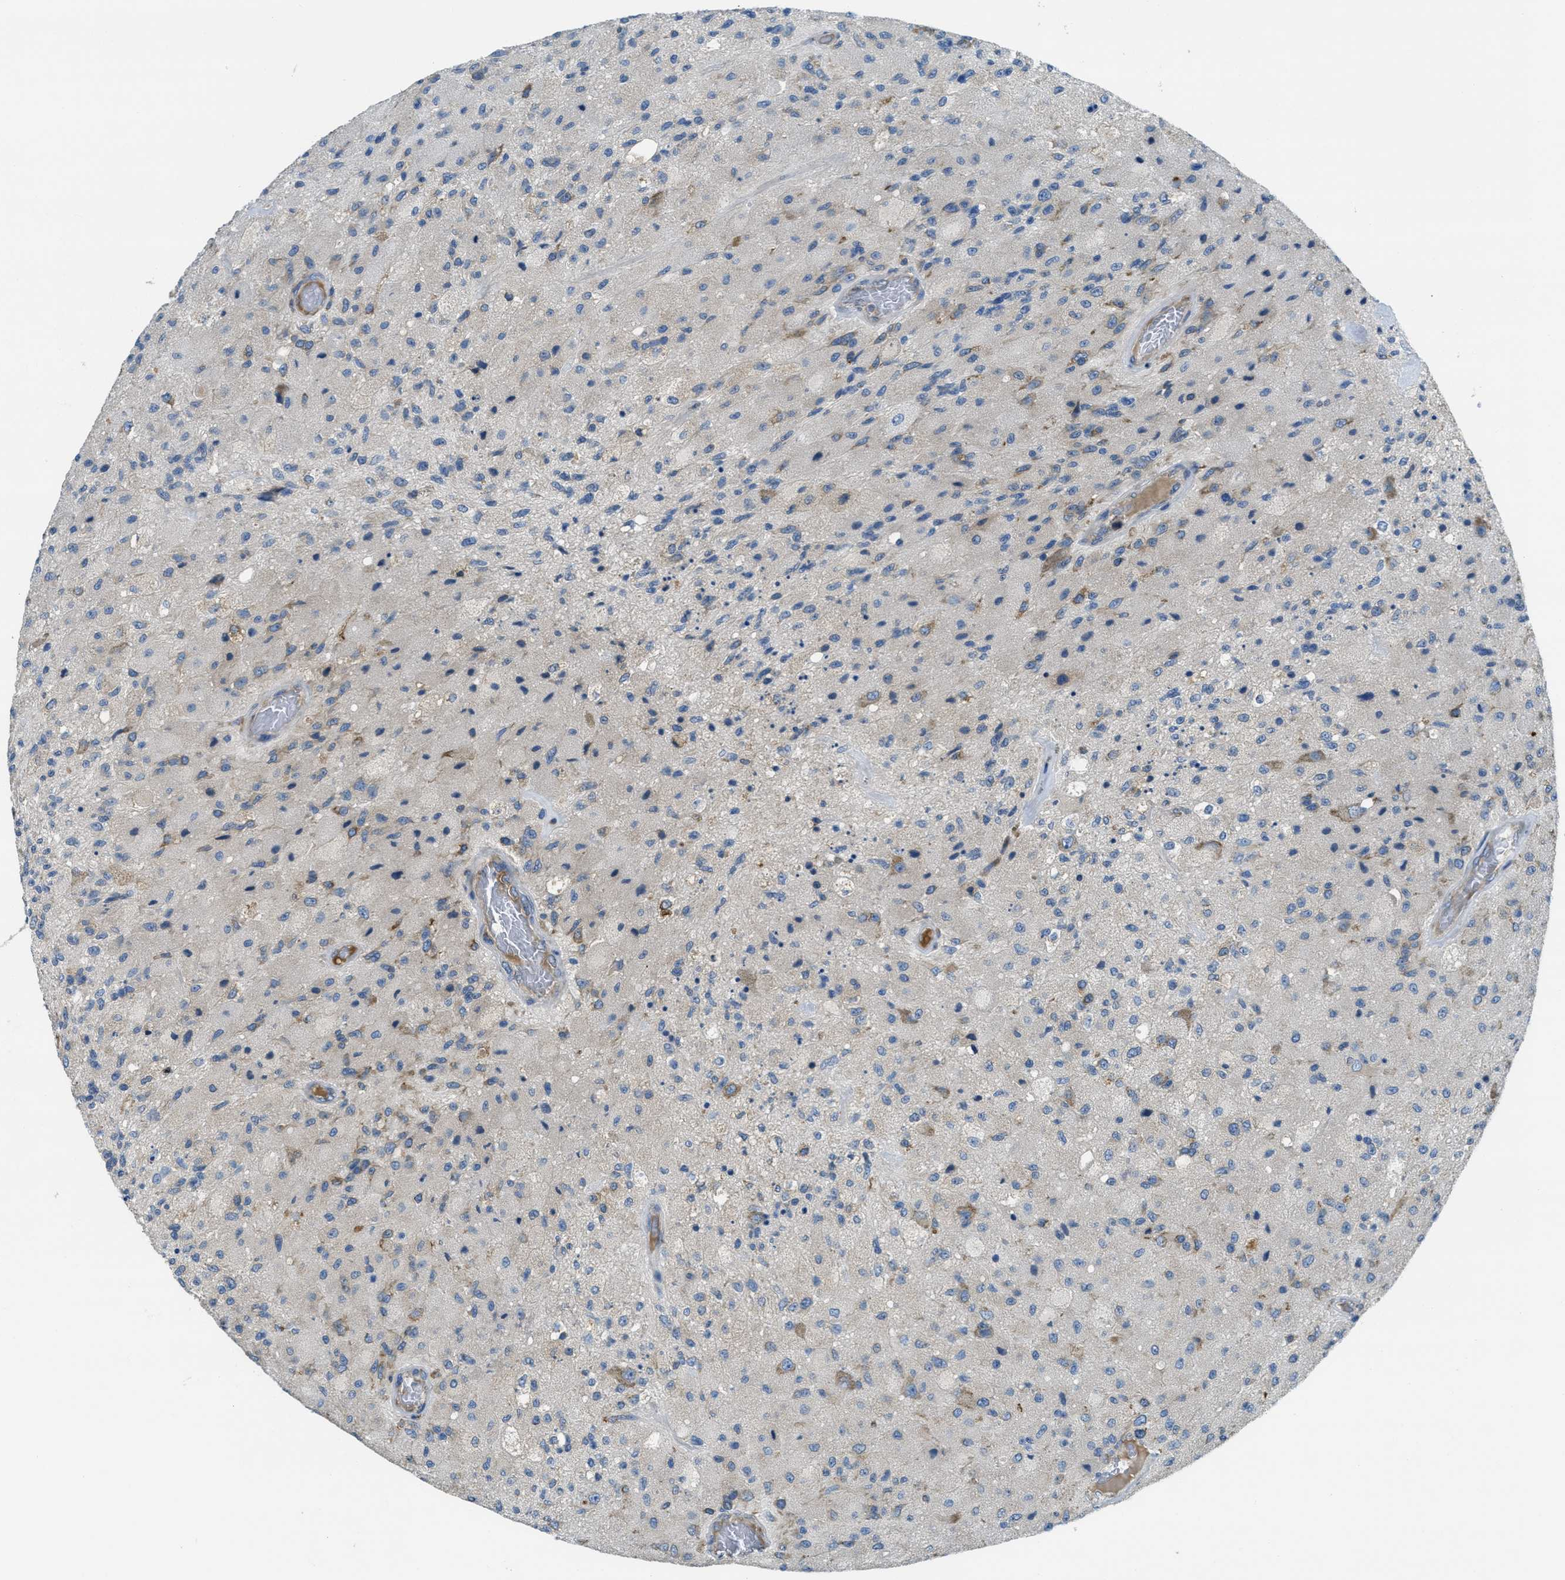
{"staining": {"intensity": "weak", "quantity": "<25%", "location": "cytoplasmic/membranous"}, "tissue": "glioma", "cell_type": "Tumor cells", "image_type": "cancer", "snomed": [{"axis": "morphology", "description": "Normal tissue, NOS"}, {"axis": "morphology", "description": "Glioma, malignant, High grade"}, {"axis": "topography", "description": "Cerebral cortex"}], "caption": "Immunohistochemistry (IHC) photomicrograph of human glioma stained for a protein (brown), which shows no expression in tumor cells.", "gene": "SSR1", "patient": {"sex": "male", "age": 77}}